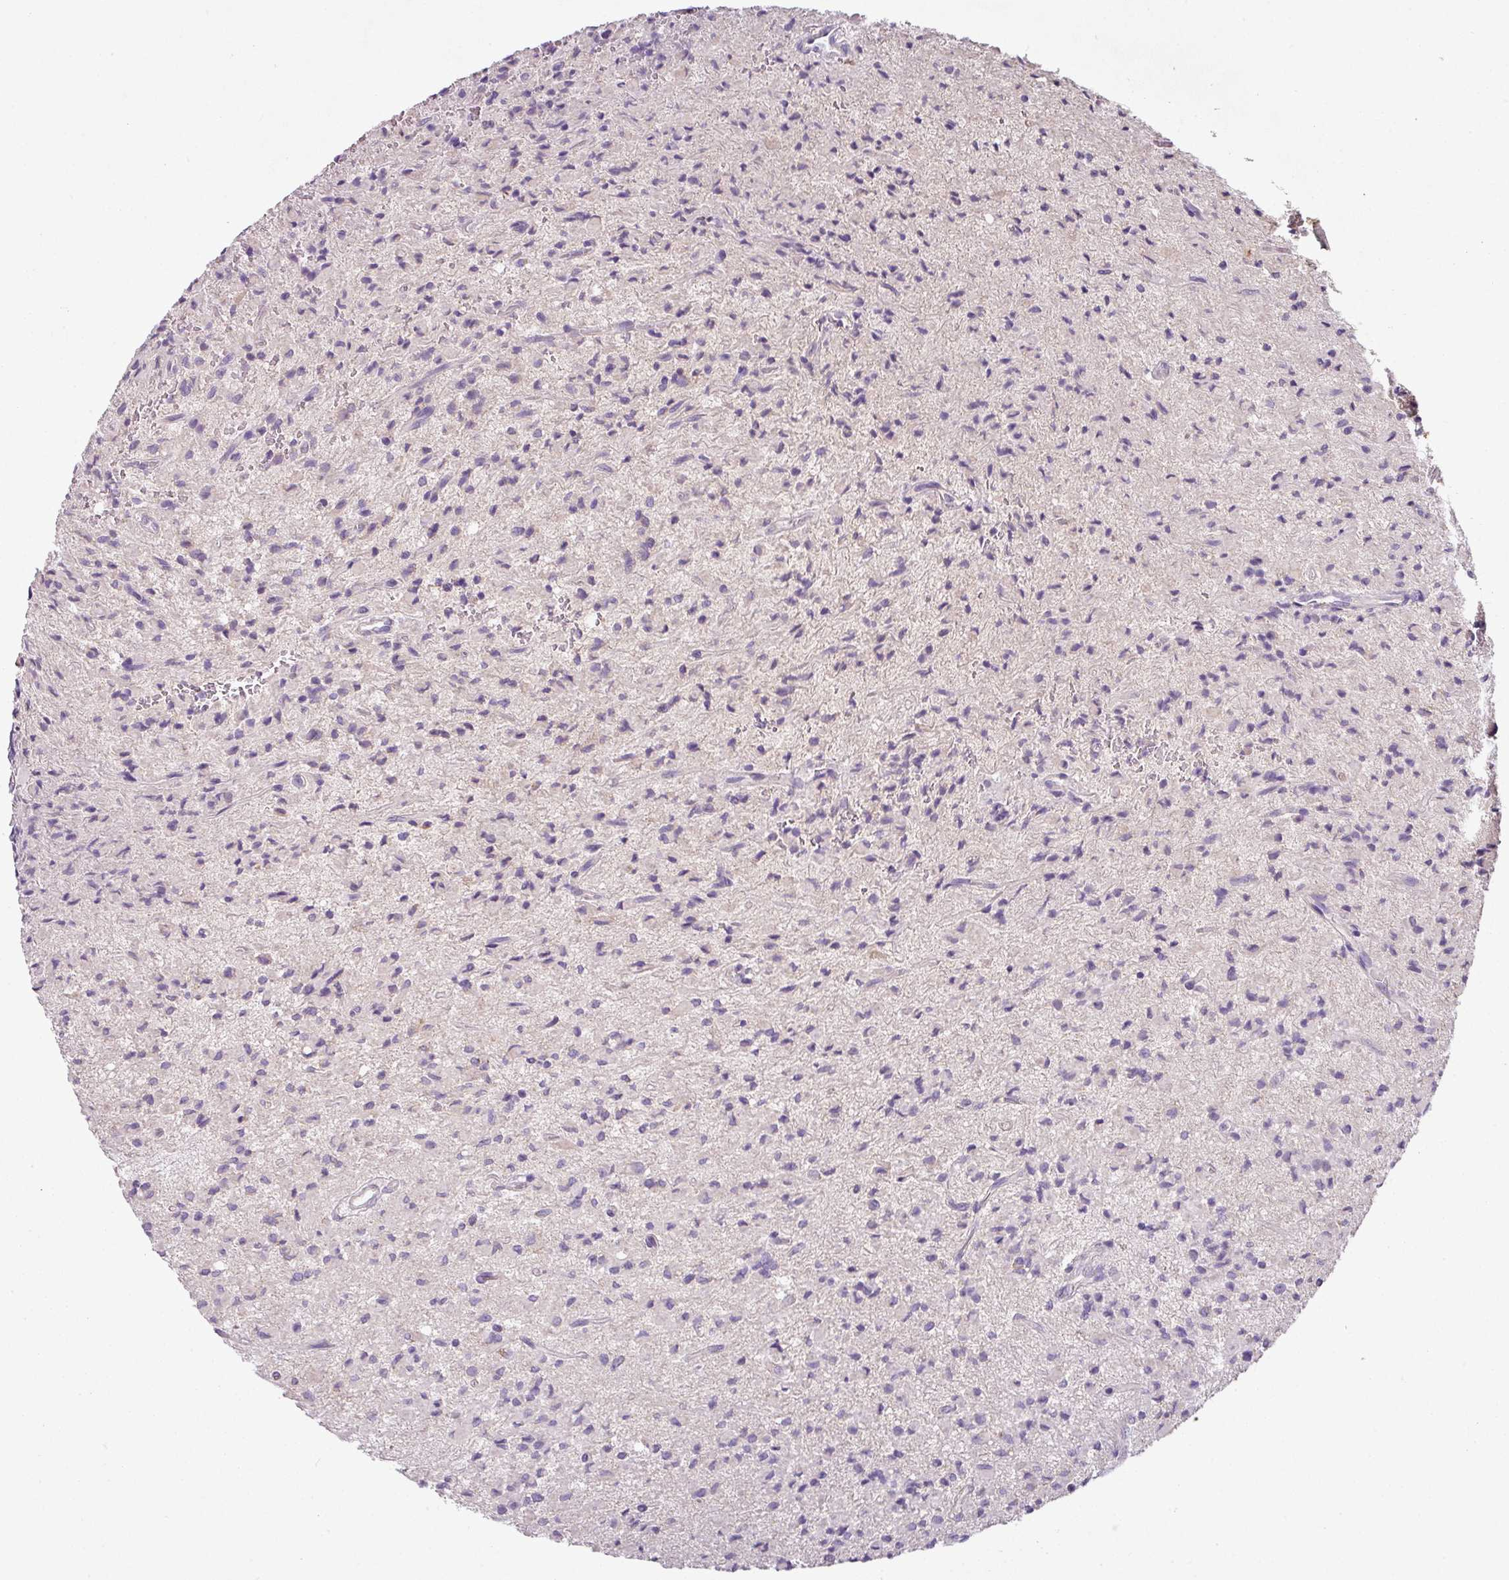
{"staining": {"intensity": "negative", "quantity": "none", "location": "none"}, "tissue": "glioma", "cell_type": "Tumor cells", "image_type": "cancer", "snomed": [{"axis": "morphology", "description": "Glioma, malignant, Low grade"}, {"axis": "topography", "description": "Brain"}], "caption": "An image of human glioma is negative for staining in tumor cells.", "gene": "LRRC9", "patient": {"sex": "female", "age": 33}}